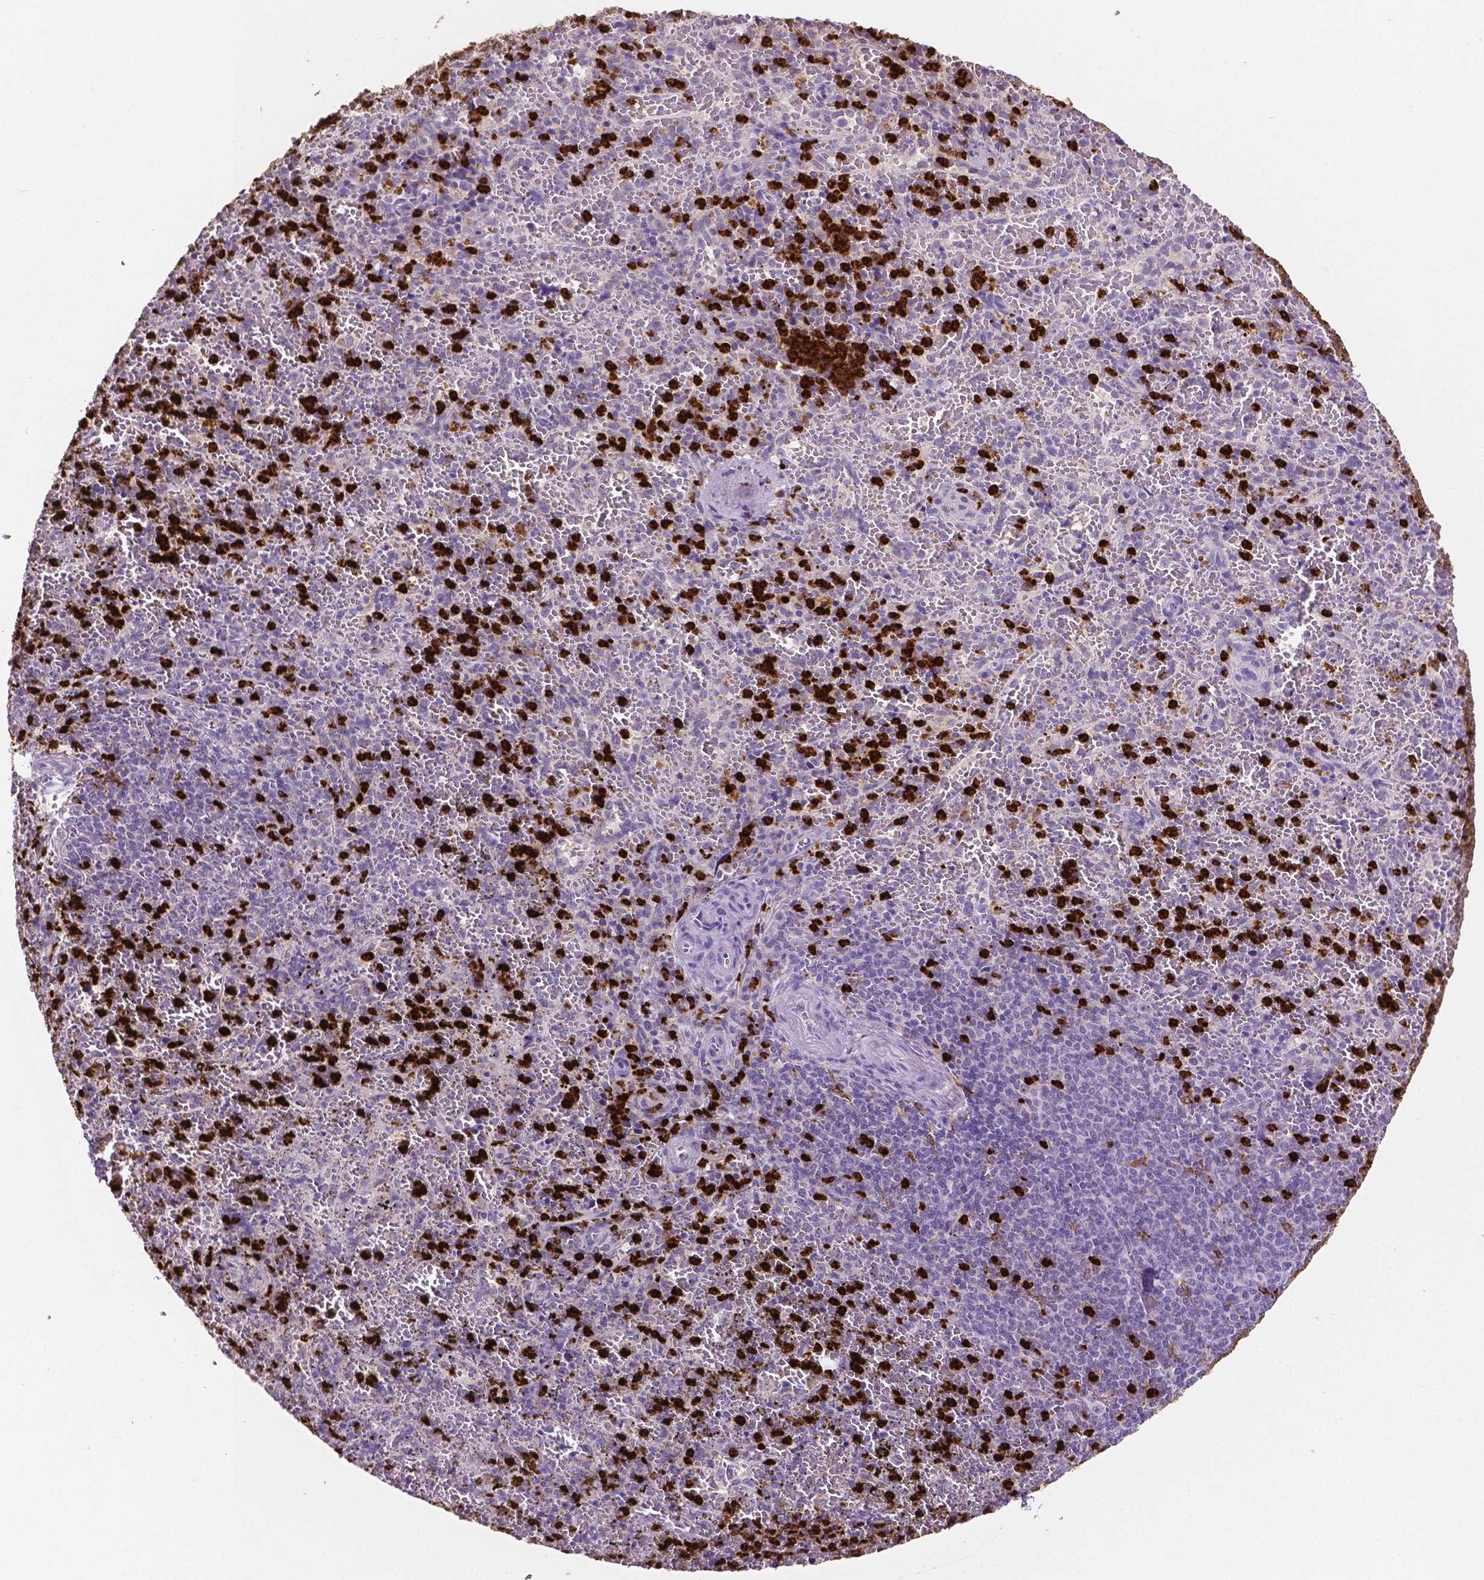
{"staining": {"intensity": "strong", "quantity": "25%-75%", "location": "cytoplasmic/membranous"}, "tissue": "spleen", "cell_type": "Cells in red pulp", "image_type": "normal", "snomed": [{"axis": "morphology", "description": "Normal tissue, NOS"}, {"axis": "topography", "description": "Spleen"}], "caption": "Immunohistochemical staining of benign spleen shows high levels of strong cytoplasmic/membranous positivity in about 25%-75% of cells in red pulp. Using DAB (3,3'-diaminobenzidine) (brown) and hematoxylin (blue) stains, captured at high magnification using brightfield microscopy.", "gene": "MMP9", "patient": {"sex": "female", "age": 50}}